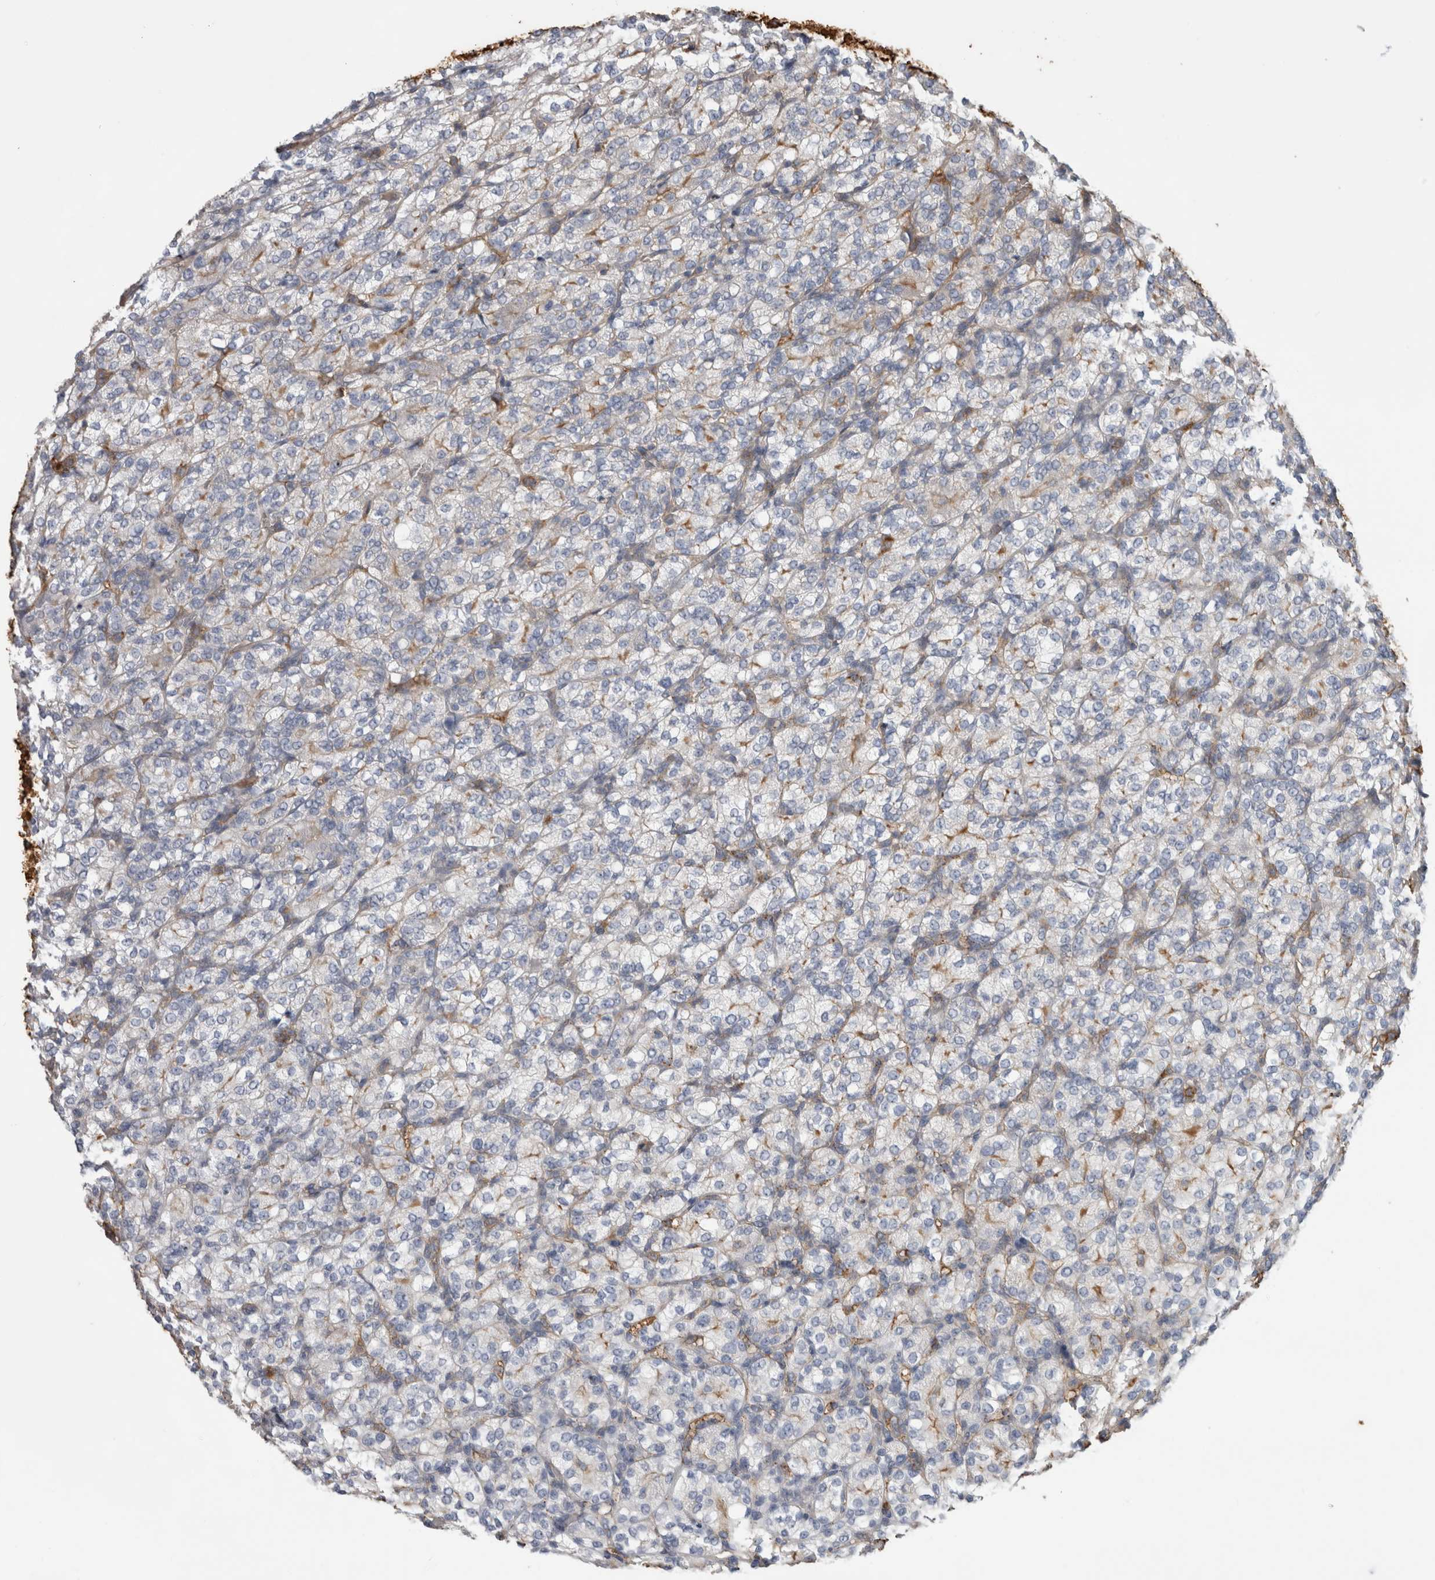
{"staining": {"intensity": "negative", "quantity": "none", "location": "none"}, "tissue": "renal cancer", "cell_type": "Tumor cells", "image_type": "cancer", "snomed": [{"axis": "morphology", "description": "Adenocarcinoma, NOS"}, {"axis": "topography", "description": "Kidney"}], "caption": "Tumor cells show no significant positivity in renal cancer.", "gene": "TBCE", "patient": {"sex": "male", "age": 77}}